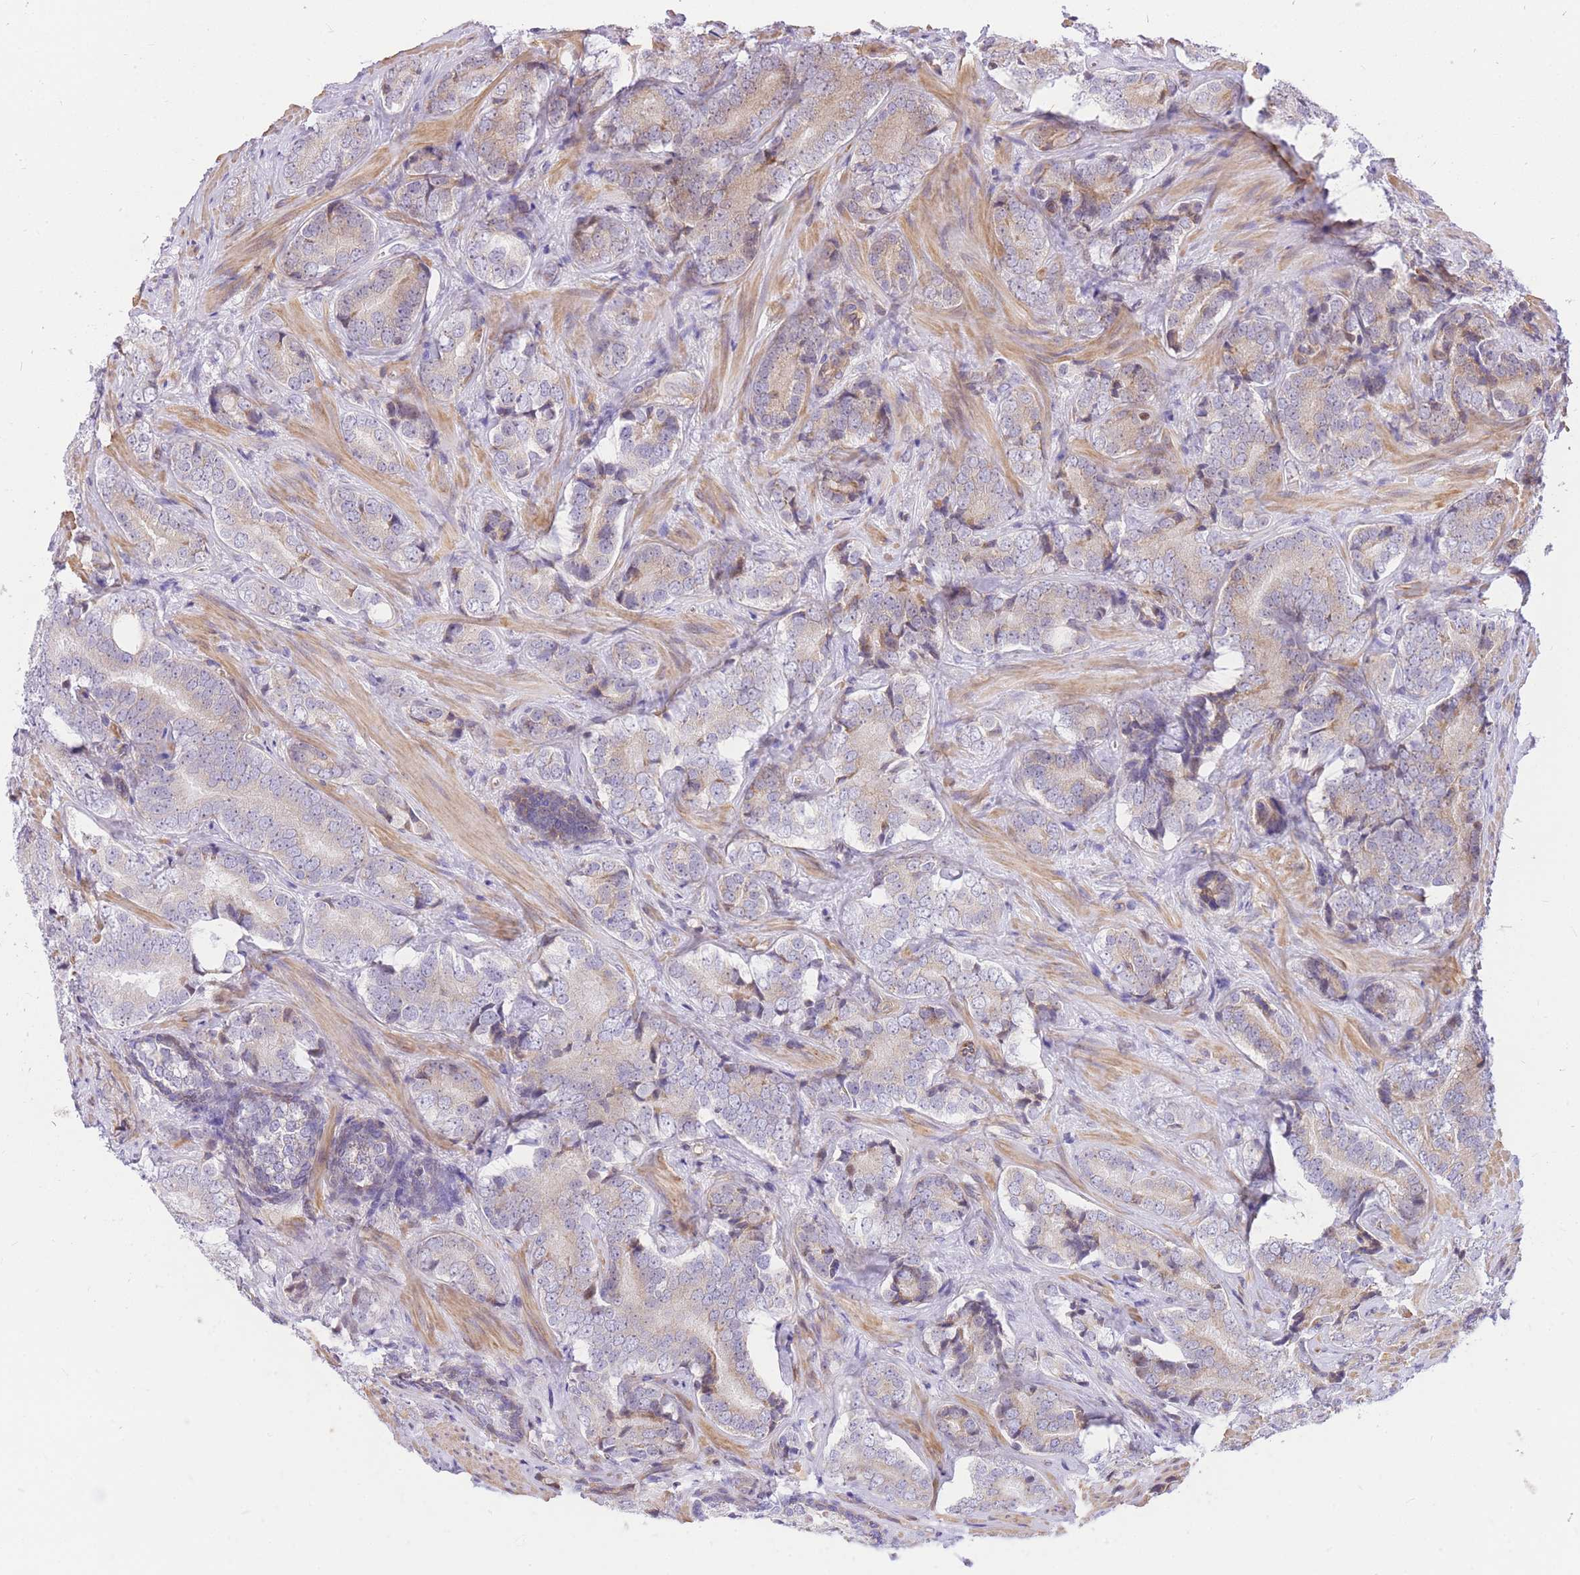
{"staining": {"intensity": "weak", "quantity": "<25%", "location": "cytoplasmic/membranous"}, "tissue": "prostate cancer", "cell_type": "Tumor cells", "image_type": "cancer", "snomed": [{"axis": "morphology", "description": "Adenocarcinoma, Low grade"}, {"axis": "topography", "description": "Prostate"}], "caption": "A high-resolution histopathology image shows immunohistochemistry (IHC) staining of adenocarcinoma (low-grade) (prostate), which exhibits no significant staining in tumor cells.", "gene": "S100PBP", "patient": {"sex": "male", "age": 58}}